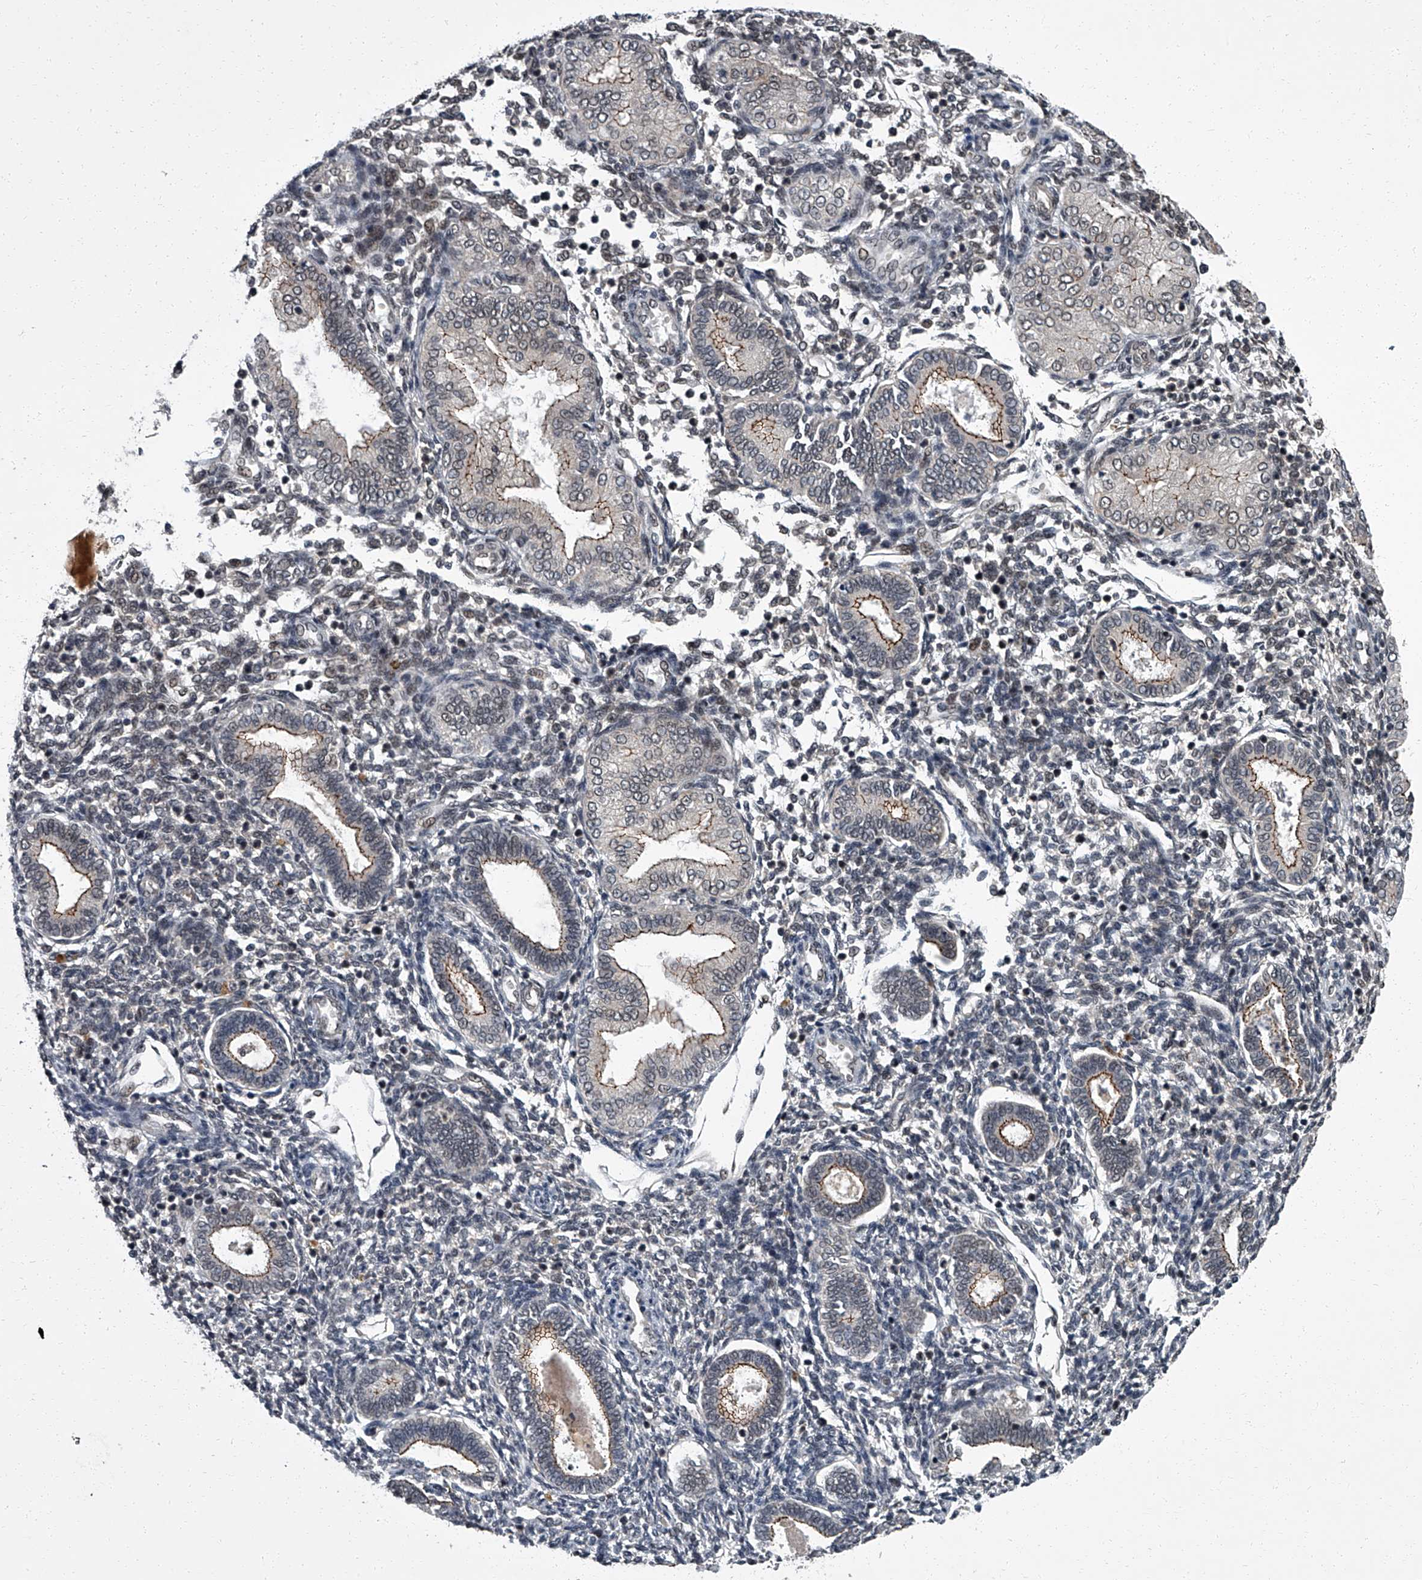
{"staining": {"intensity": "negative", "quantity": "none", "location": "none"}, "tissue": "endometrium", "cell_type": "Cells in endometrial stroma", "image_type": "normal", "snomed": [{"axis": "morphology", "description": "Normal tissue, NOS"}, {"axis": "topography", "description": "Endometrium"}], "caption": "Immunohistochemistry (IHC) image of unremarkable endometrium: human endometrium stained with DAB (3,3'-diaminobenzidine) displays no significant protein positivity in cells in endometrial stroma.", "gene": "ZNF518B", "patient": {"sex": "female", "age": 53}}